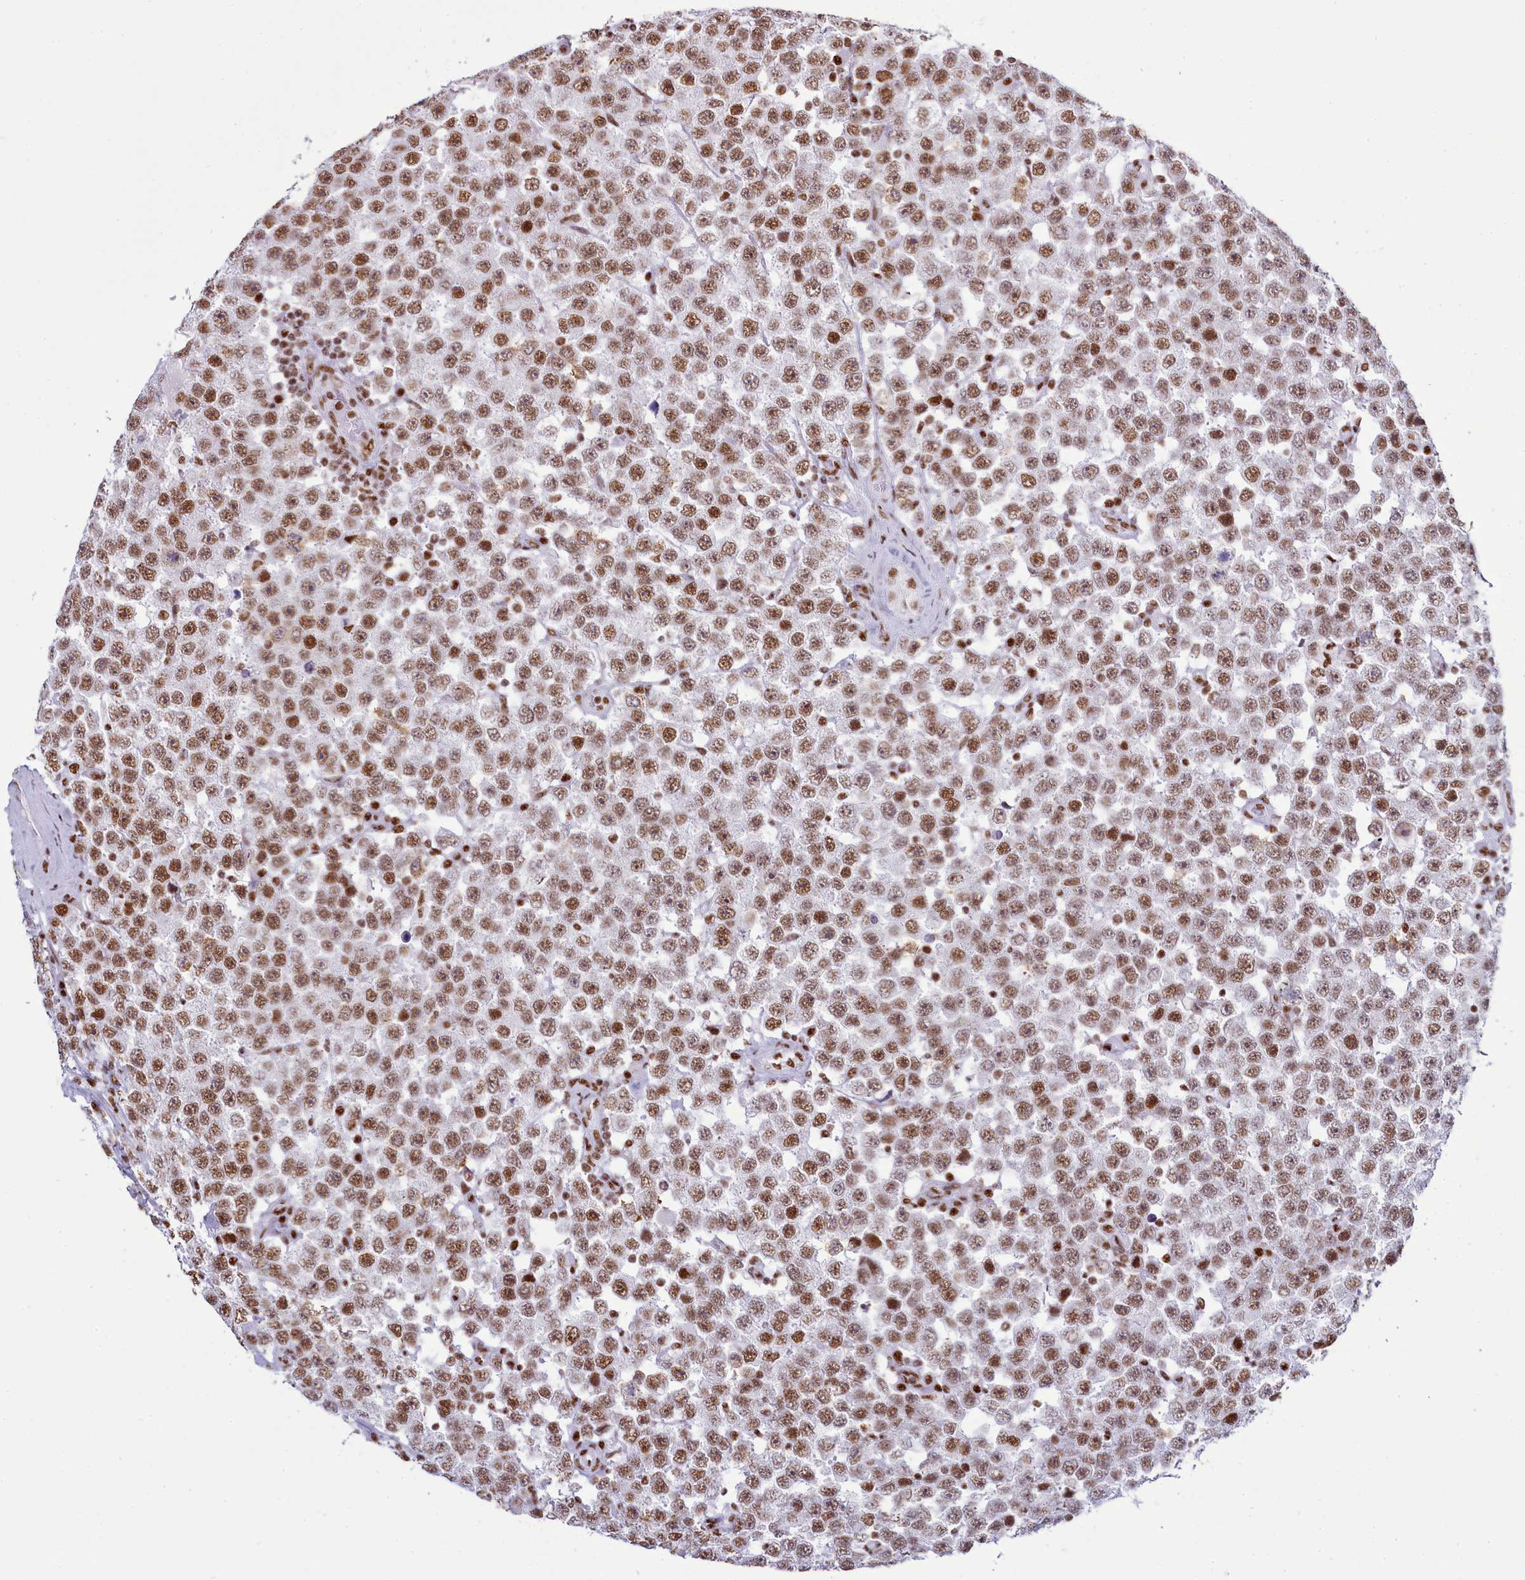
{"staining": {"intensity": "moderate", "quantity": ">75%", "location": "nuclear"}, "tissue": "testis cancer", "cell_type": "Tumor cells", "image_type": "cancer", "snomed": [{"axis": "morphology", "description": "Seminoma, NOS"}, {"axis": "topography", "description": "Testis"}], "caption": "About >75% of tumor cells in seminoma (testis) demonstrate moderate nuclear protein staining as visualized by brown immunohistochemical staining.", "gene": "RALY", "patient": {"sex": "male", "age": 28}}